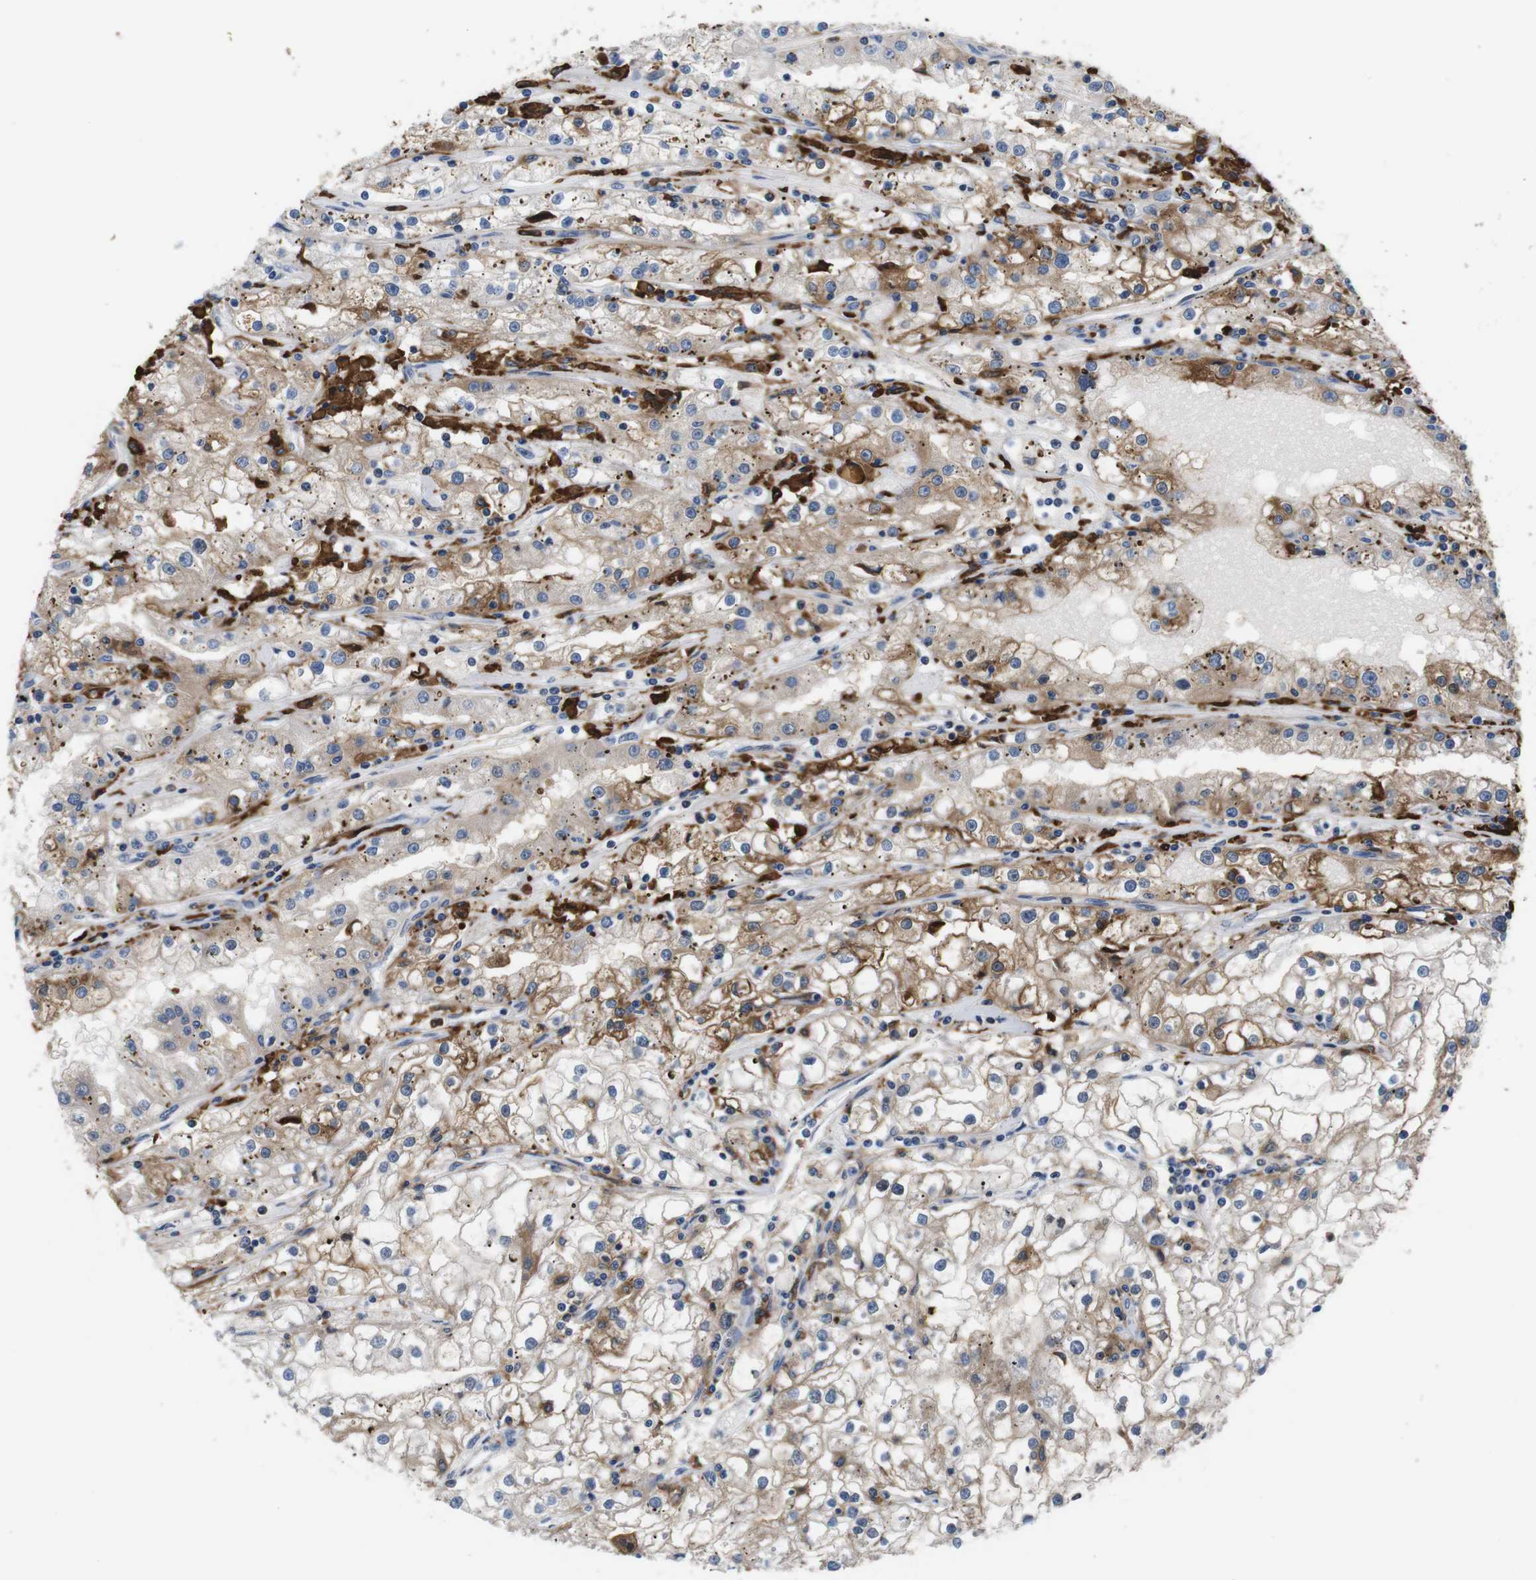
{"staining": {"intensity": "moderate", "quantity": "25%-75%", "location": "cytoplasmic/membranous"}, "tissue": "renal cancer", "cell_type": "Tumor cells", "image_type": "cancer", "snomed": [{"axis": "morphology", "description": "Adenocarcinoma, NOS"}, {"axis": "topography", "description": "Kidney"}], "caption": "Renal cancer (adenocarcinoma) stained for a protein (brown) demonstrates moderate cytoplasmic/membranous positive staining in about 25%-75% of tumor cells.", "gene": "CD300C", "patient": {"sex": "male", "age": 56}}